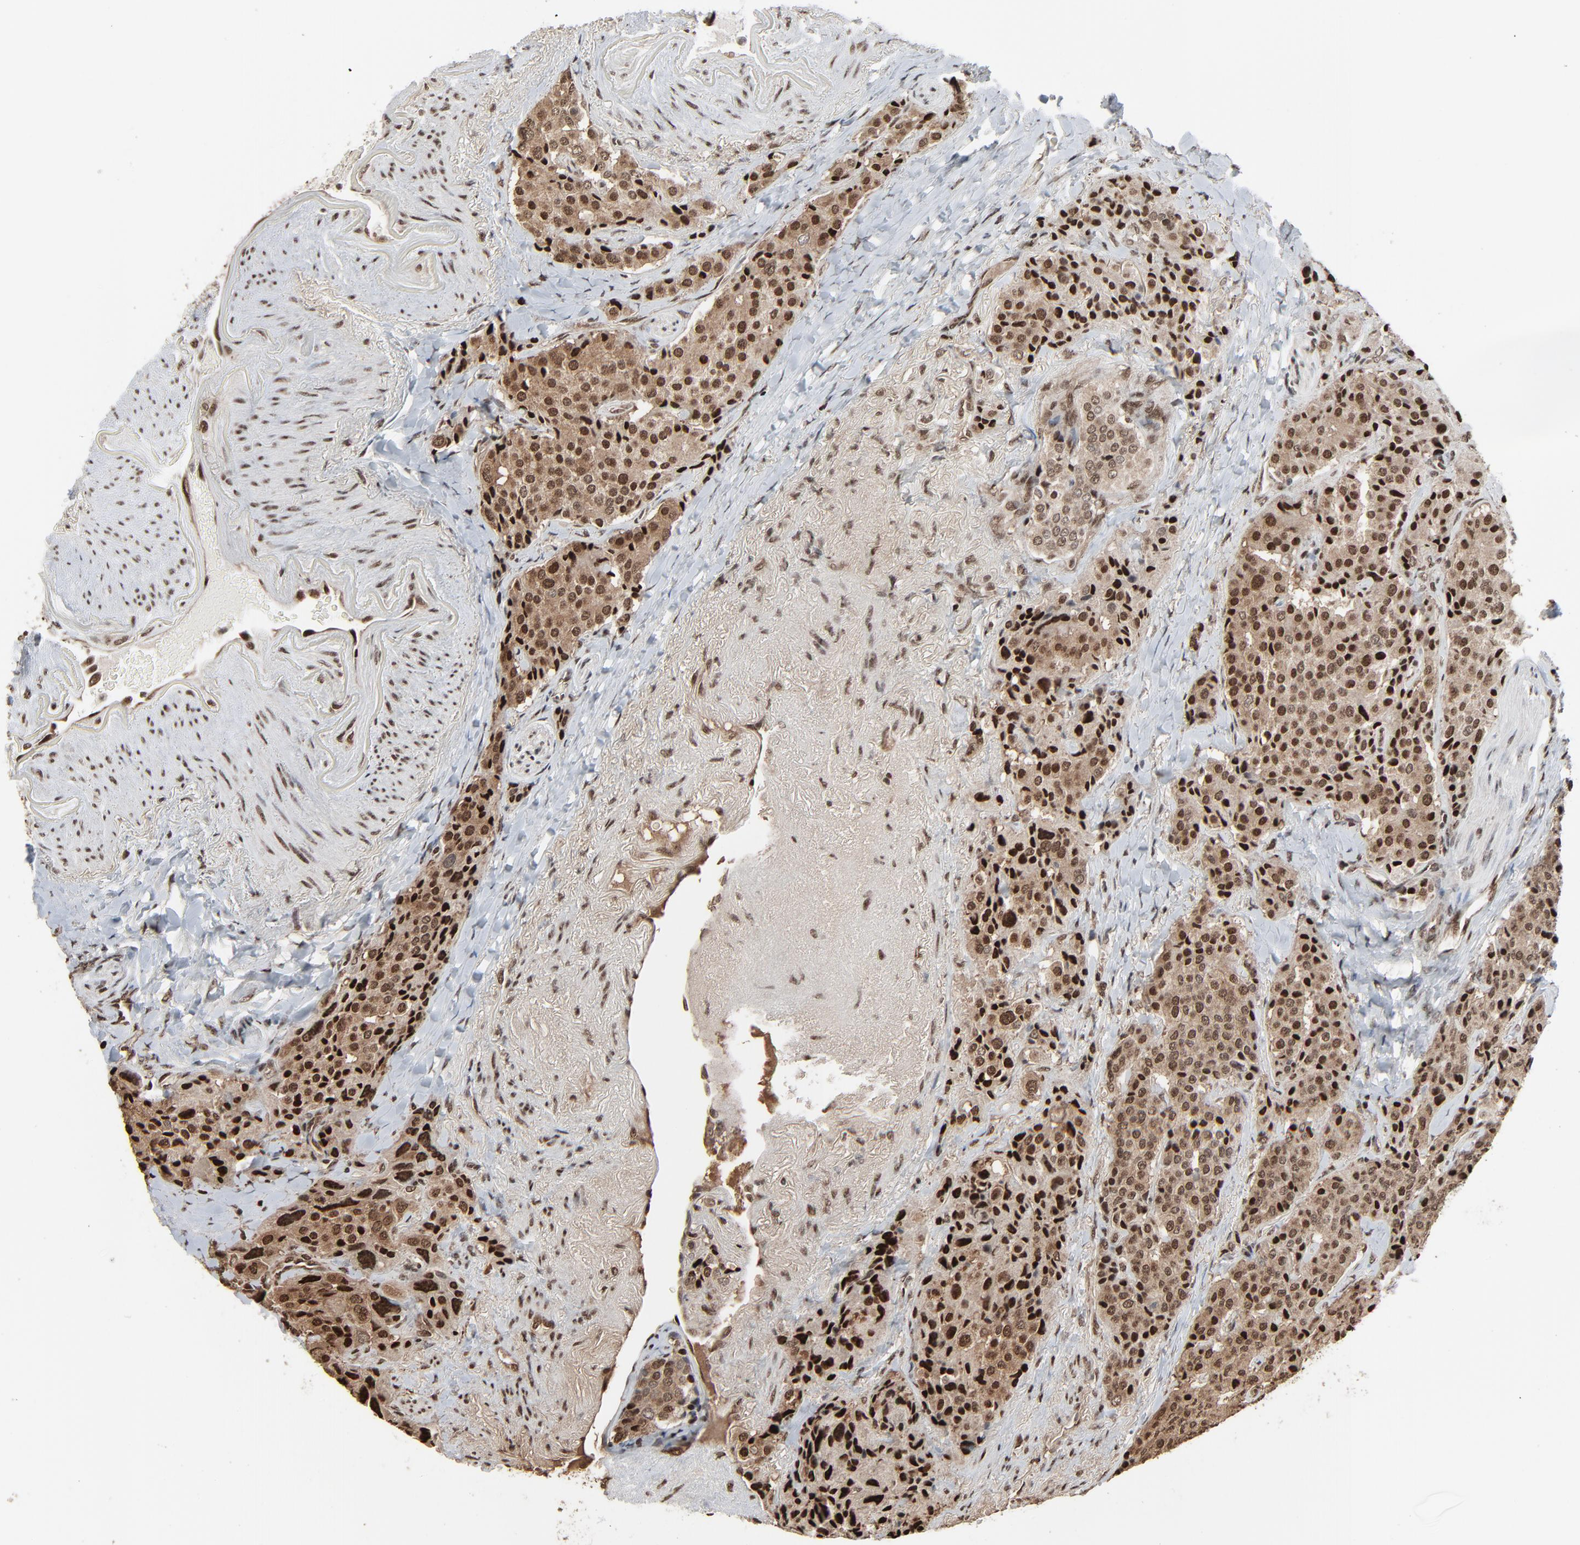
{"staining": {"intensity": "strong", "quantity": ">75%", "location": "cytoplasmic/membranous,nuclear"}, "tissue": "carcinoid", "cell_type": "Tumor cells", "image_type": "cancer", "snomed": [{"axis": "morphology", "description": "Carcinoid, malignant, NOS"}, {"axis": "topography", "description": "Colon"}], "caption": "Carcinoid stained with a brown dye demonstrates strong cytoplasmic/membranous and nuclear positive positivity in approximately >75% of tumor cells.", "gene": "MEIS2", "patient": {"sex": "female", "age": 61}}